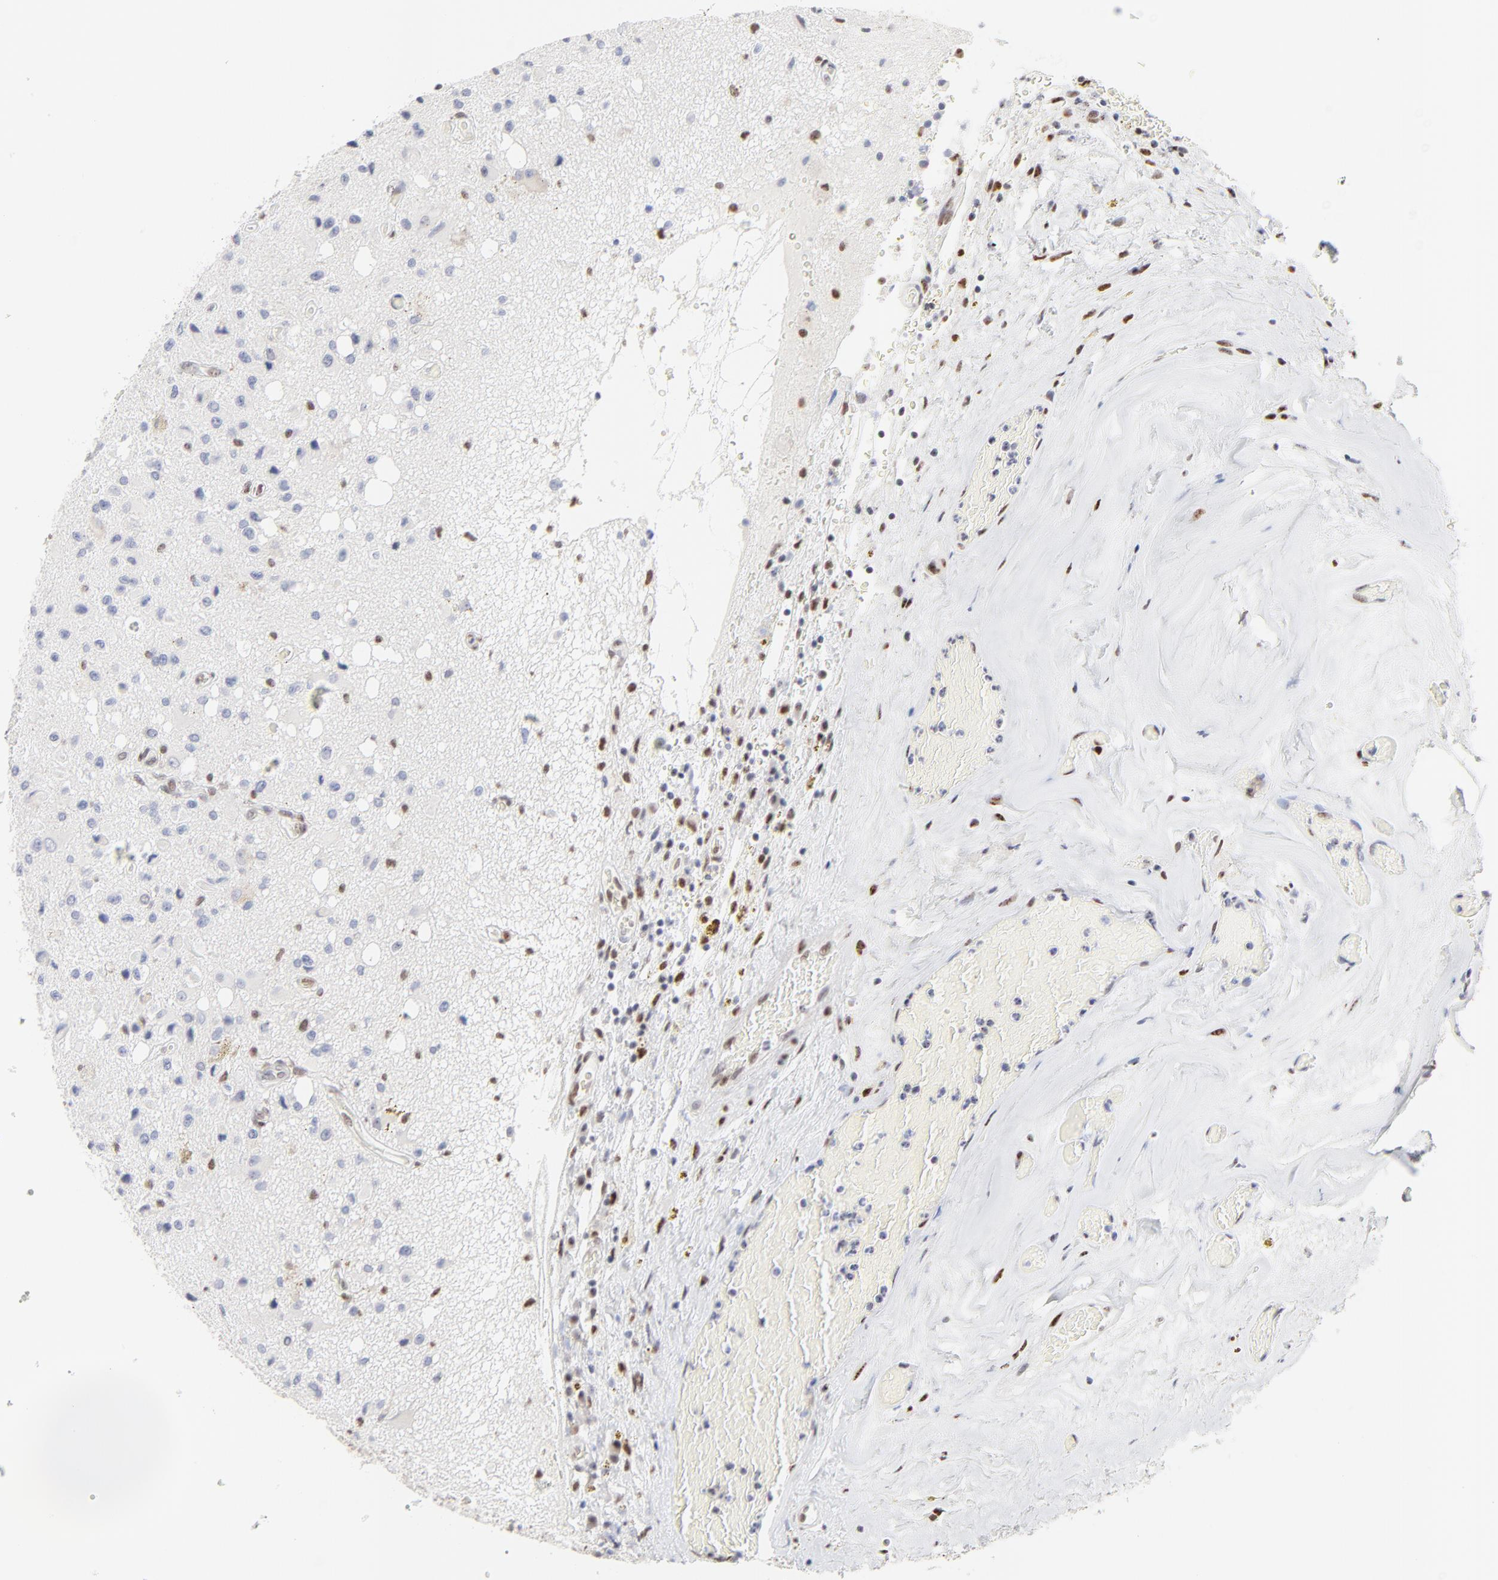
{"staining": {"intensity": "weak", "quantity": "<25%", "location": "nuclear"}, "tissue": "glioma", "cell_type": "Tumor cells", "image_type": "cancer", "snomed": [{"axis": "morphology", "description": "Glioma, malignant, Low grade"}, {"axis": "topography", "description": "Brain"}], "caption": "The micrograph displays no significant expression in tumor cells of glioma.", "gene": "NFIL3", "patient": {"sex": "male", "age": 58}}